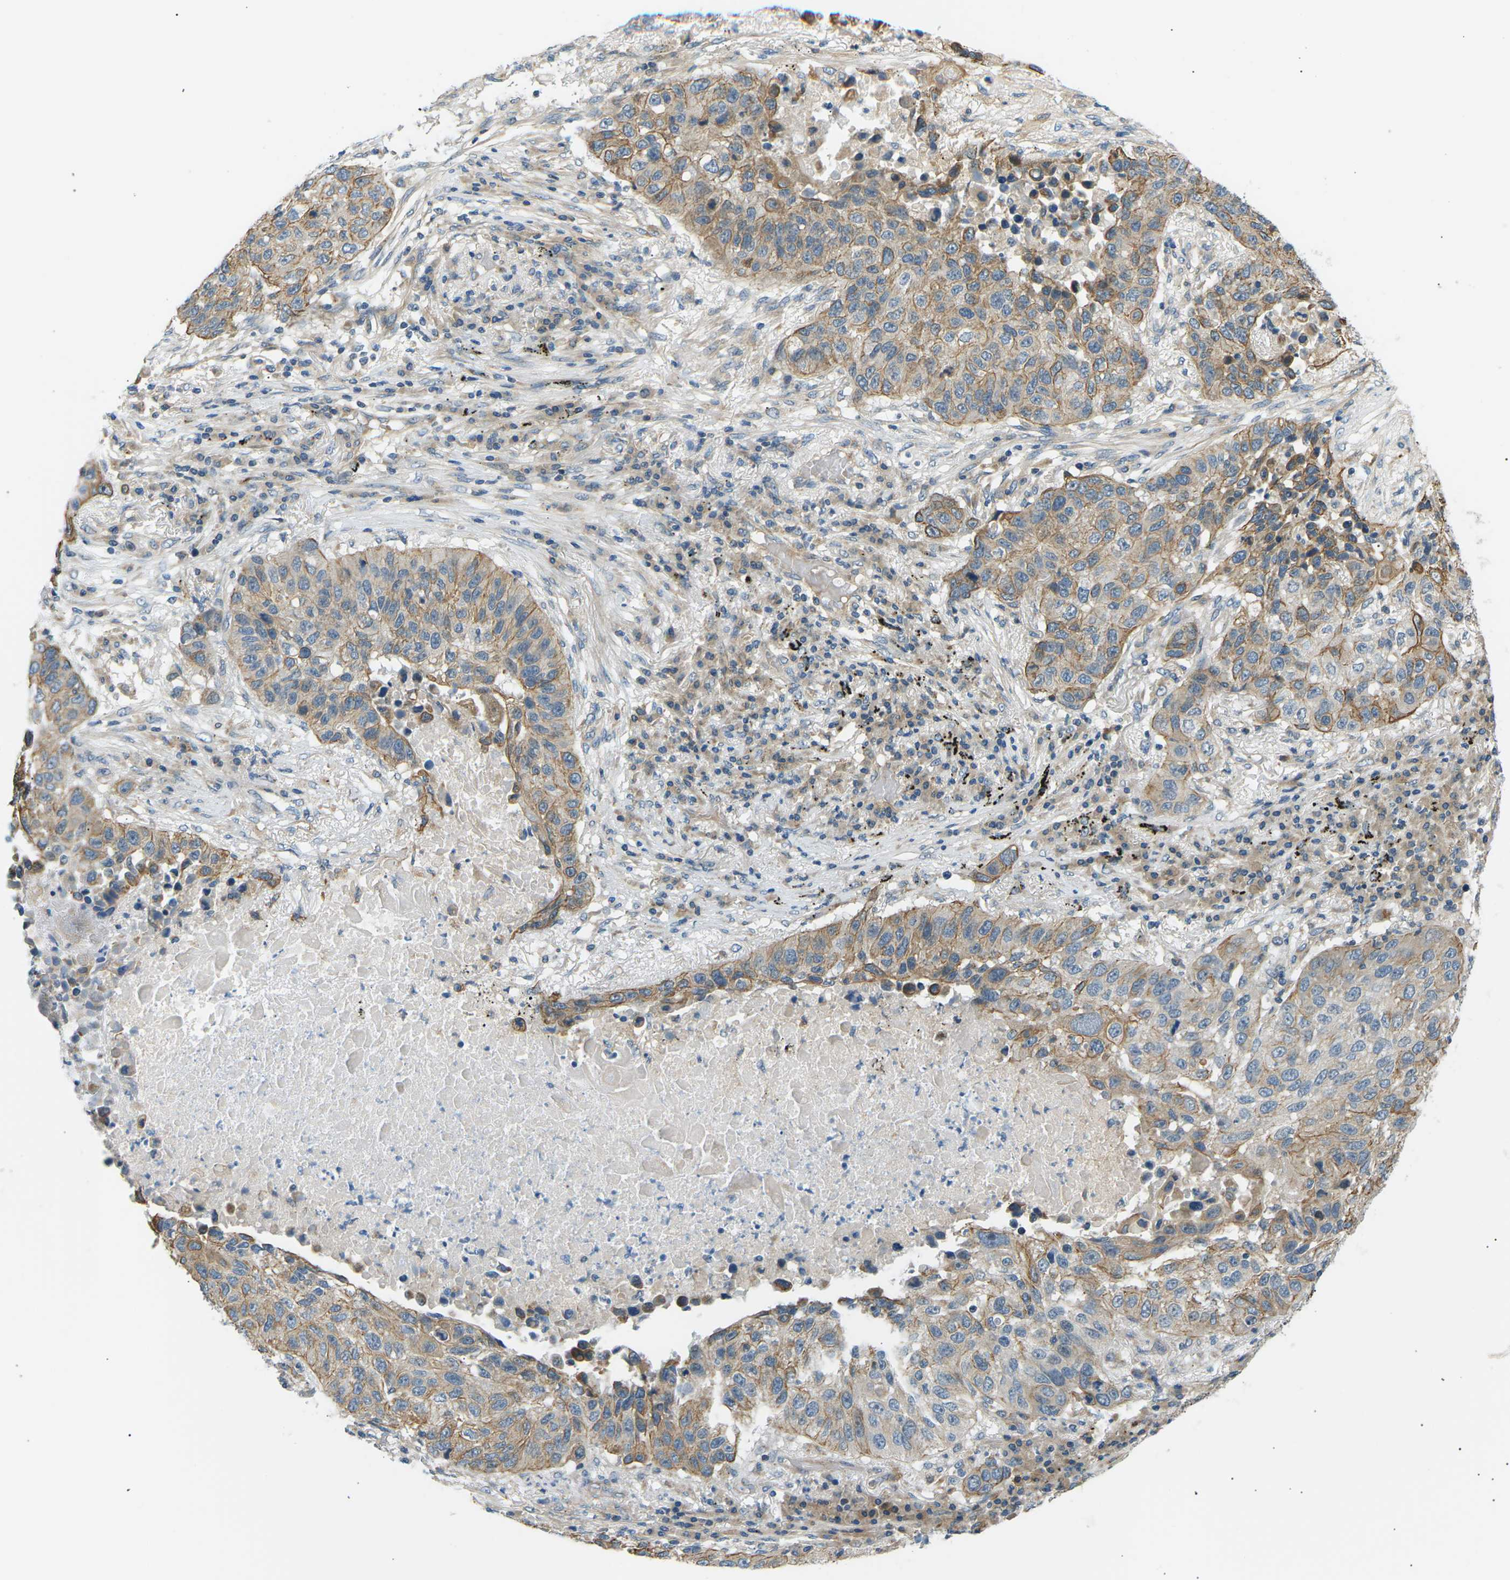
{"staining": {"intensity": "moderate", "quantity": ">75%", "location": "cytoplasmic/membranous"}, "tissue": "lung cancer", "cell_type": "Tumor cells", "image_type": "cancer", "snomed": [{"axis": "morphology", "description": "Squamous cell carcinoma, NOS"}, {"axis": "topography", "description": "Lung"}], "caption": "About >75% of tumor cells in lung cancer (squamous cell carcinoma) demonstrate moderate cytoplasmic/membranous protein positivity as visualized by brown immunohistochemical staining.", "gene": "TBC1D8", "patient": {"sex": "male", "age": 57}}